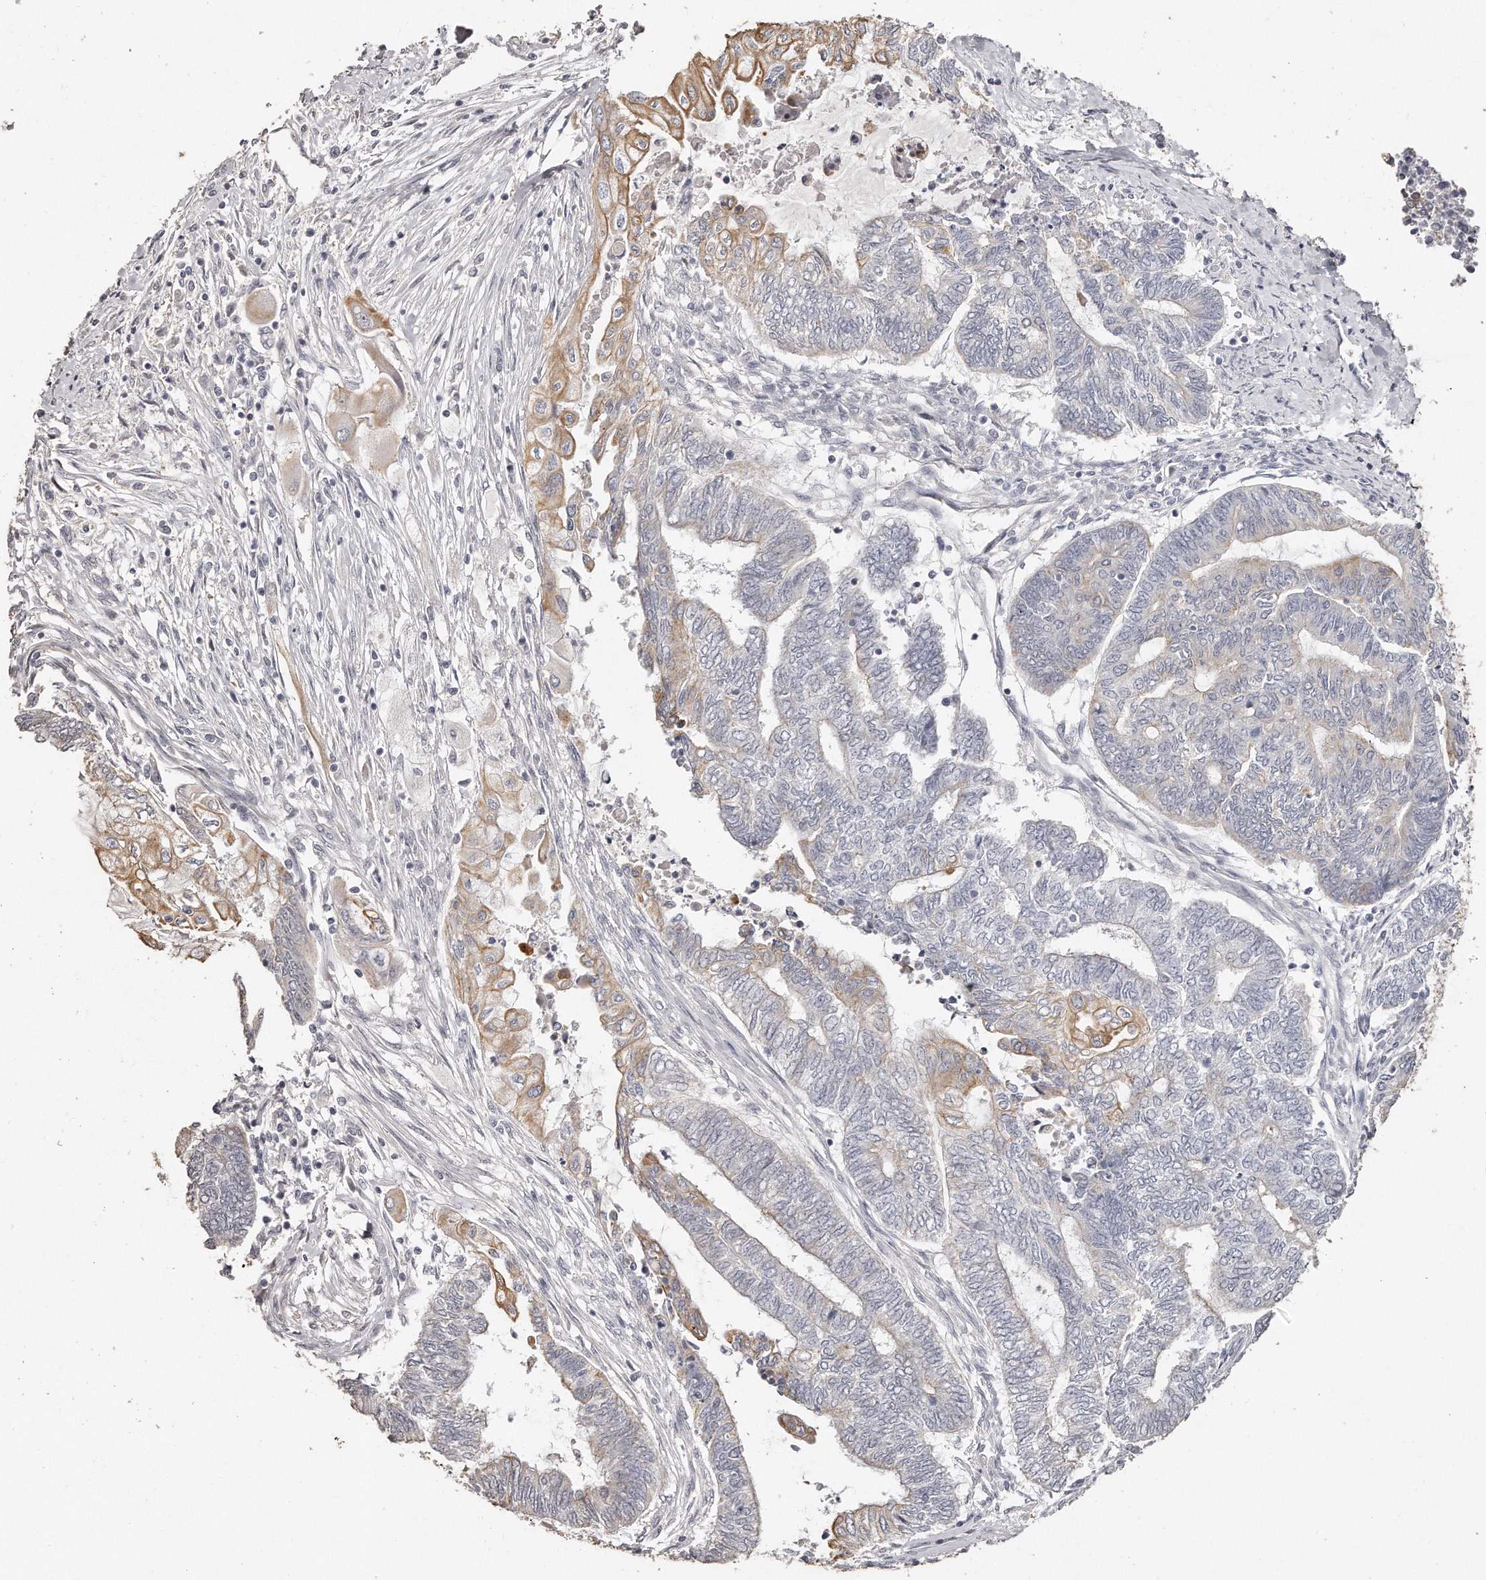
{"staining": {"intensity": "moderate", "quantity": "<25%", "location": "cytoplasmic/membranous"}, "tissue": "endometrial cancer", "cell_type": "Tumor cells", "image_type": "cancer", "snomed": [{"axis": "morphology", "description": "Adenocarcinoma, NOS"}, {"axis": "topography", "description": "Uterus"}, {"axis": "topography", "description": "Endometrium"}], "caption": "Protein staining of adenocarcinoma (endometrial) tissue reveals moderate cytoplasmic/membranous staining in about <25% of tumor cells.", "gene": "ZYG11A", "patient": {"sex": "female", "age": 70}}